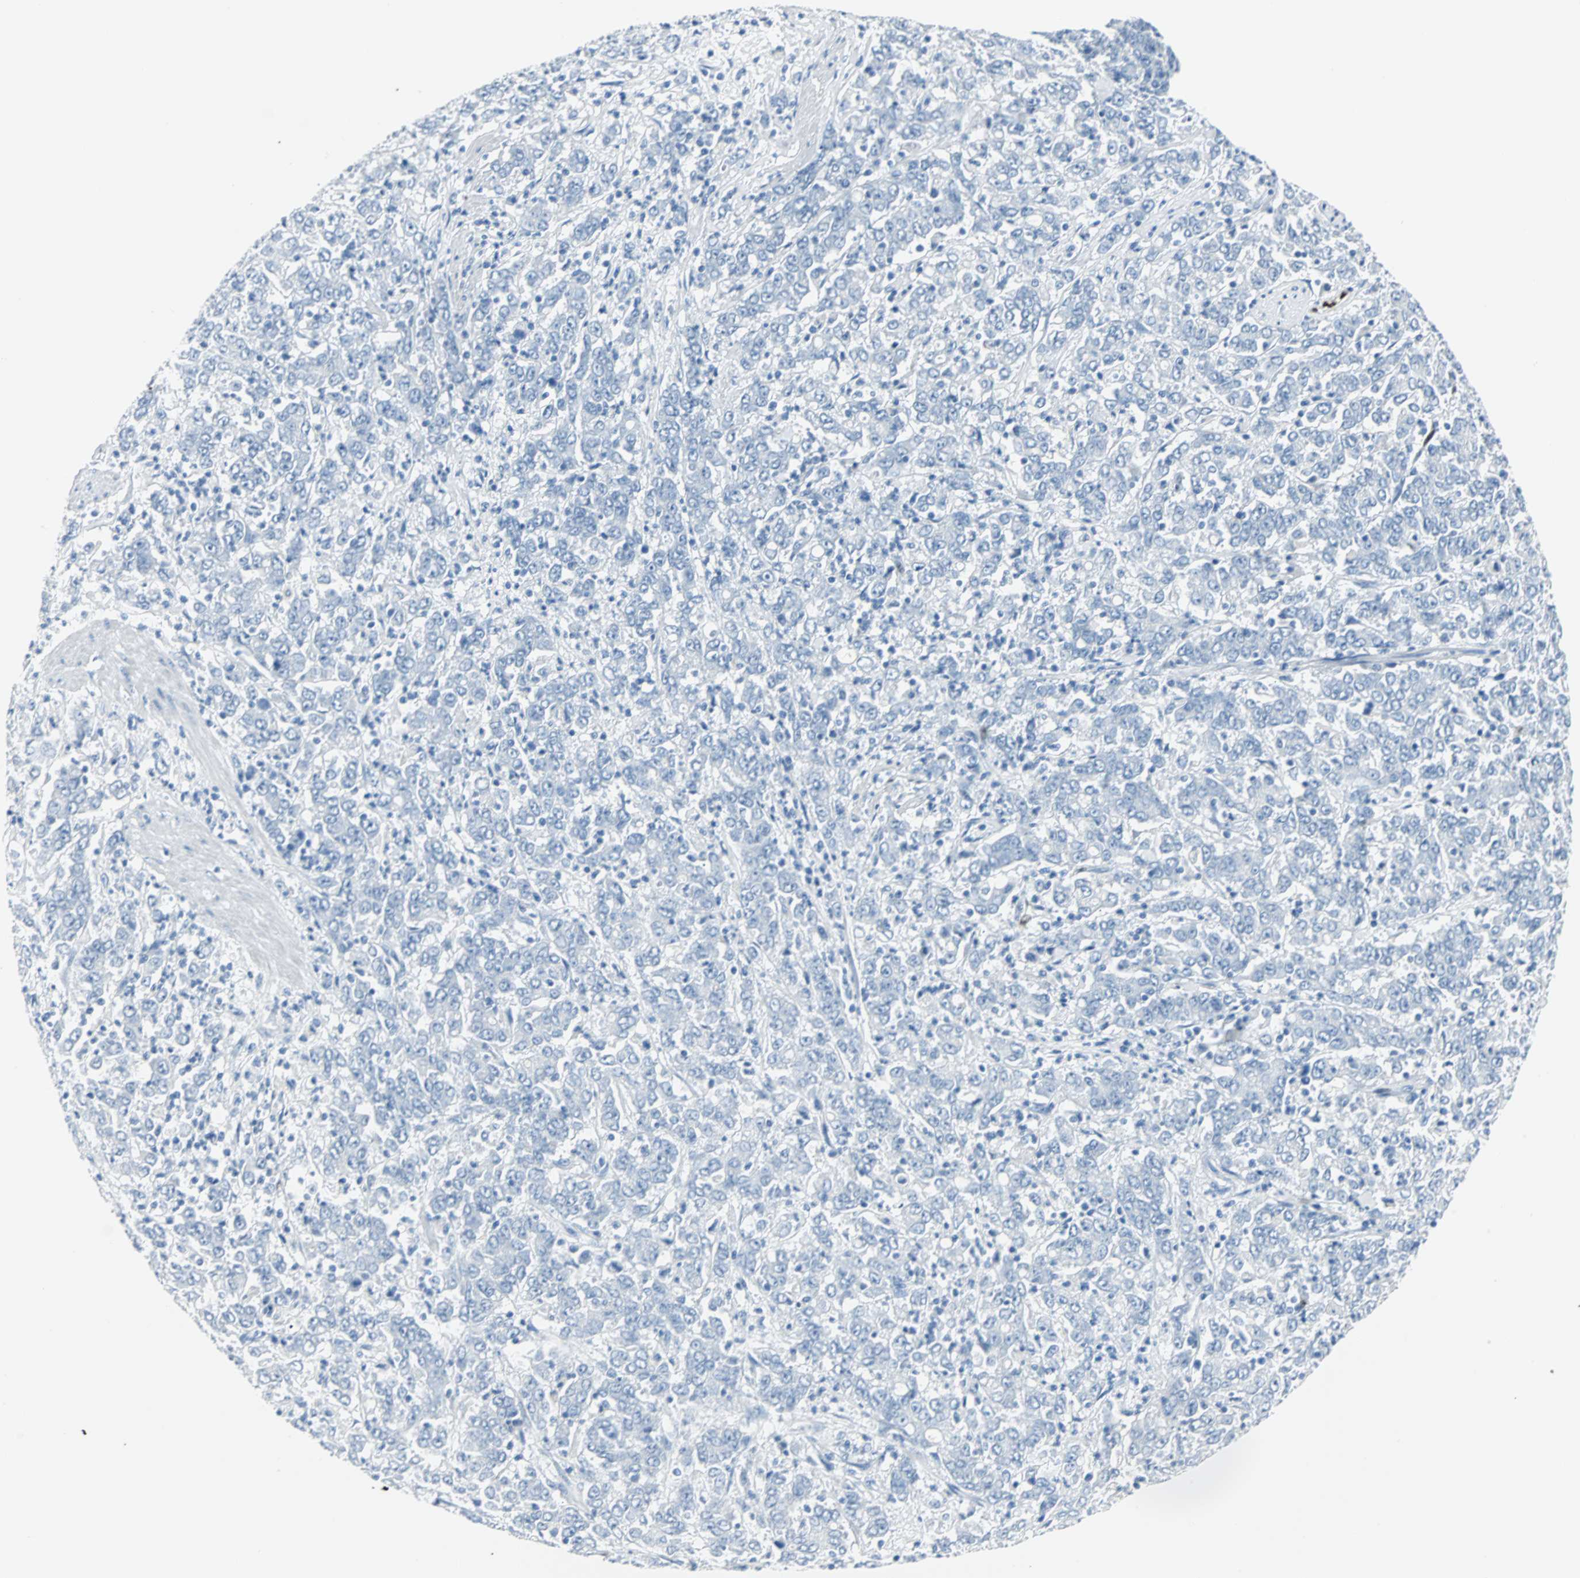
{"staining": {"intensity": "negative", "quantity": "none", "location": "none"}, "tissue": "stomach cancer", "cell_type": "Tumor cells", "image_type": "cancer", "snomed": [{"axis": "morphology", "description": "Adenocarcinoma, NOS"}, {"axis": "topography", "description": "Stomach, lower"}], "caption": "This histopathology image is of stomach cancer (adenocarcinoma) stained with immunohistochemistry (IHC) to label a protein in brown with the nuclei are counter-stained blue. There is no staining in tumor cells.", "gene": "IL33", "patient": {"sex": "female", "age": 71}}